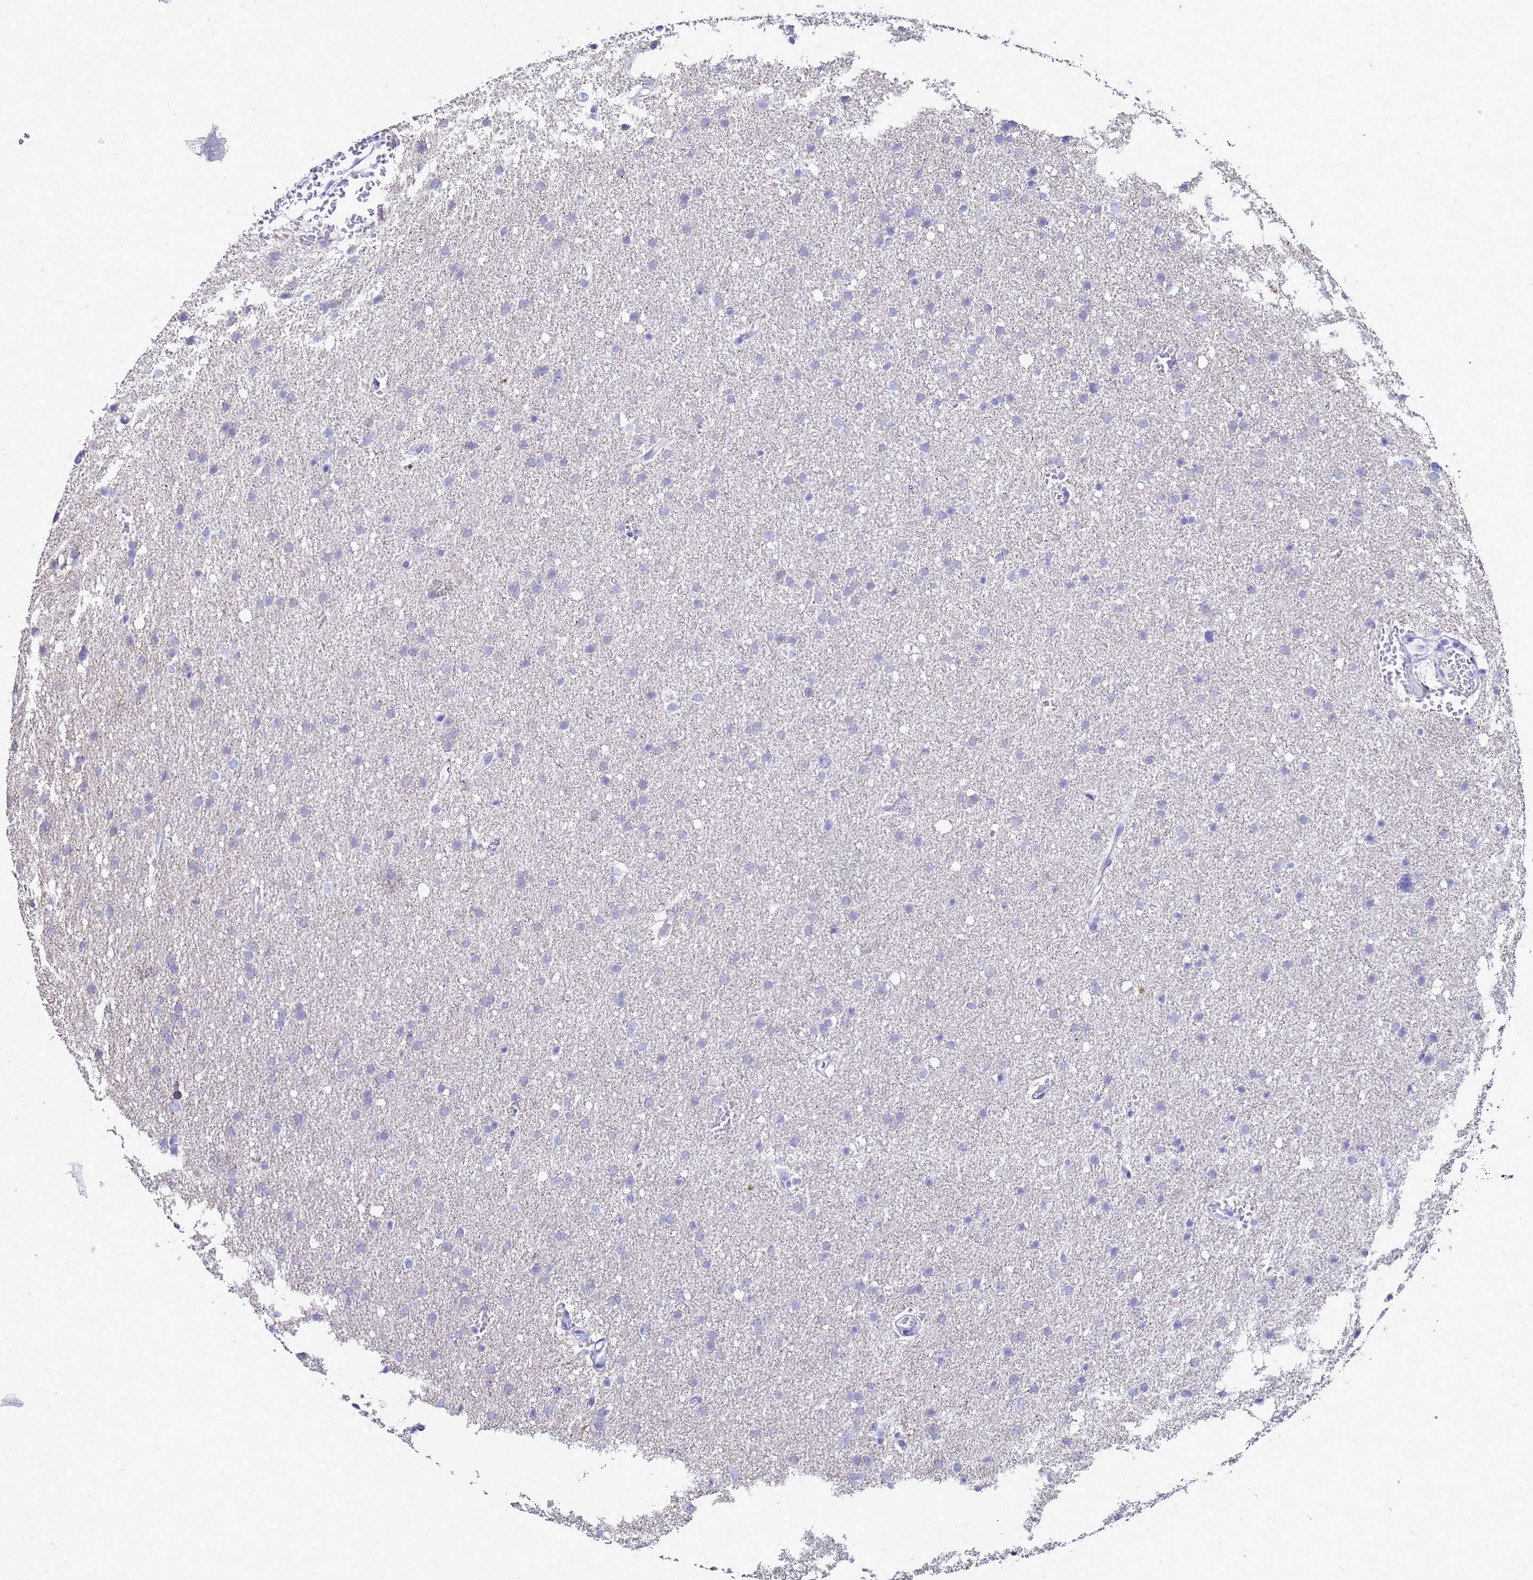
{"staining": {"intensity": "negative", "quantity": "none", "location": "none"}, "tissue": "glioma", "cell_type": "Tumor cells", "image_type": "cancer", "snomed": [{"axis": "morphology", "description": "Glioma, malignant, High grade"}, {"axis": "topography", "description": "Cerebral cortex"}], "caption": "Tumor cells are negative for brown protein staining in malignant high-grade glioma.", "gene": "CKB", "patient": {"sex": "female", "age": 36}}